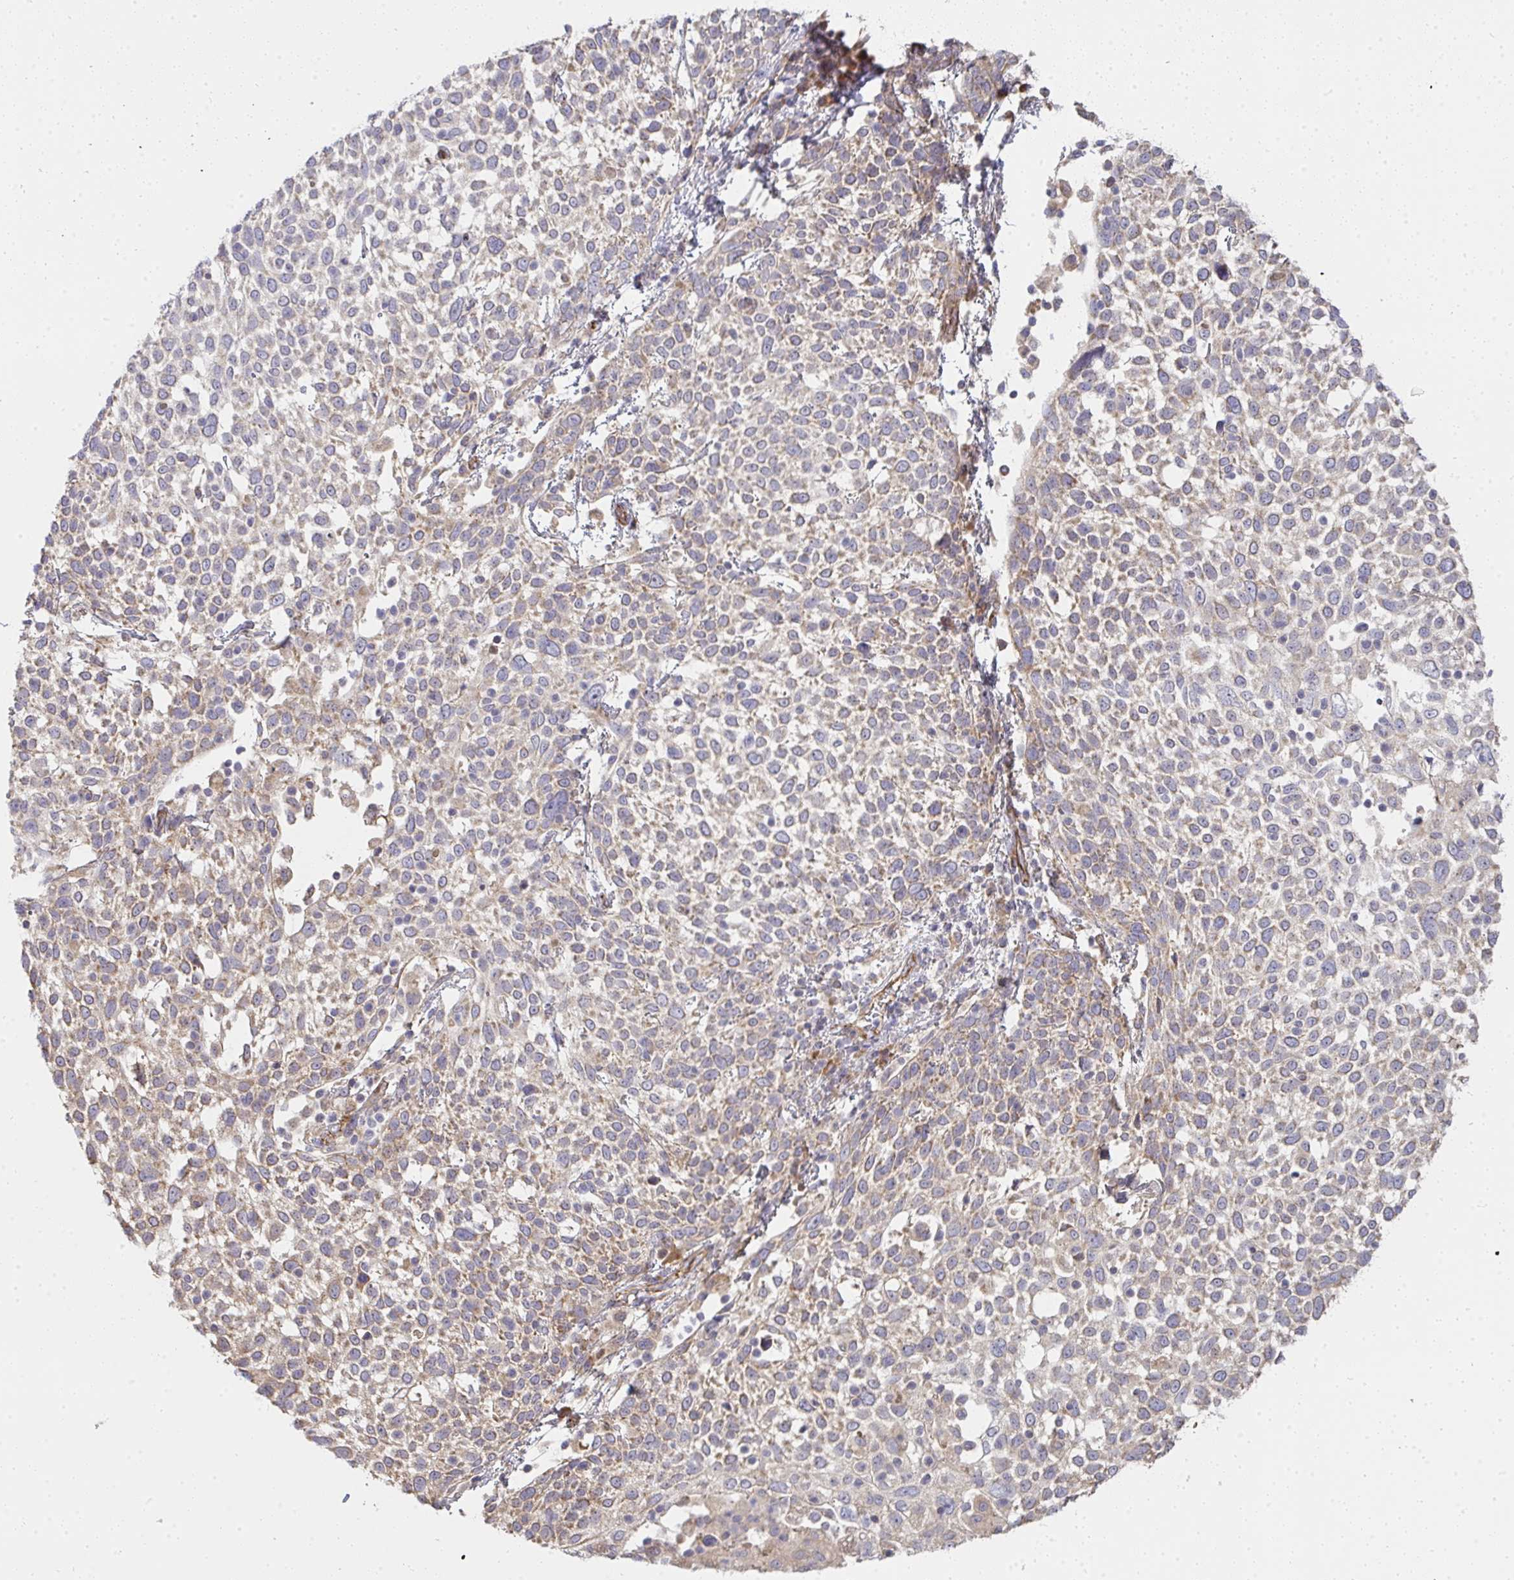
{"staining": {"intensity": "weak", "quantity": ">75%", "location": "cytoplasmic/membranous"}, "tissue": "cervical cancer", "cell_type": "Tumor cells", "image_type": "cancer", "snomed": [{"axis": "morphology", "description": "Squamous cell carcinoma, NOS"}, {"axis": "topography", "description": "Cervix"}], "caption": "Human cervical cancer (squamous cell carcinoma) stained with a protein marker exhibits weak staining in tumor cells.", "gene": "B4GALT6", "patient": {"sex": "female", "age": 61}}